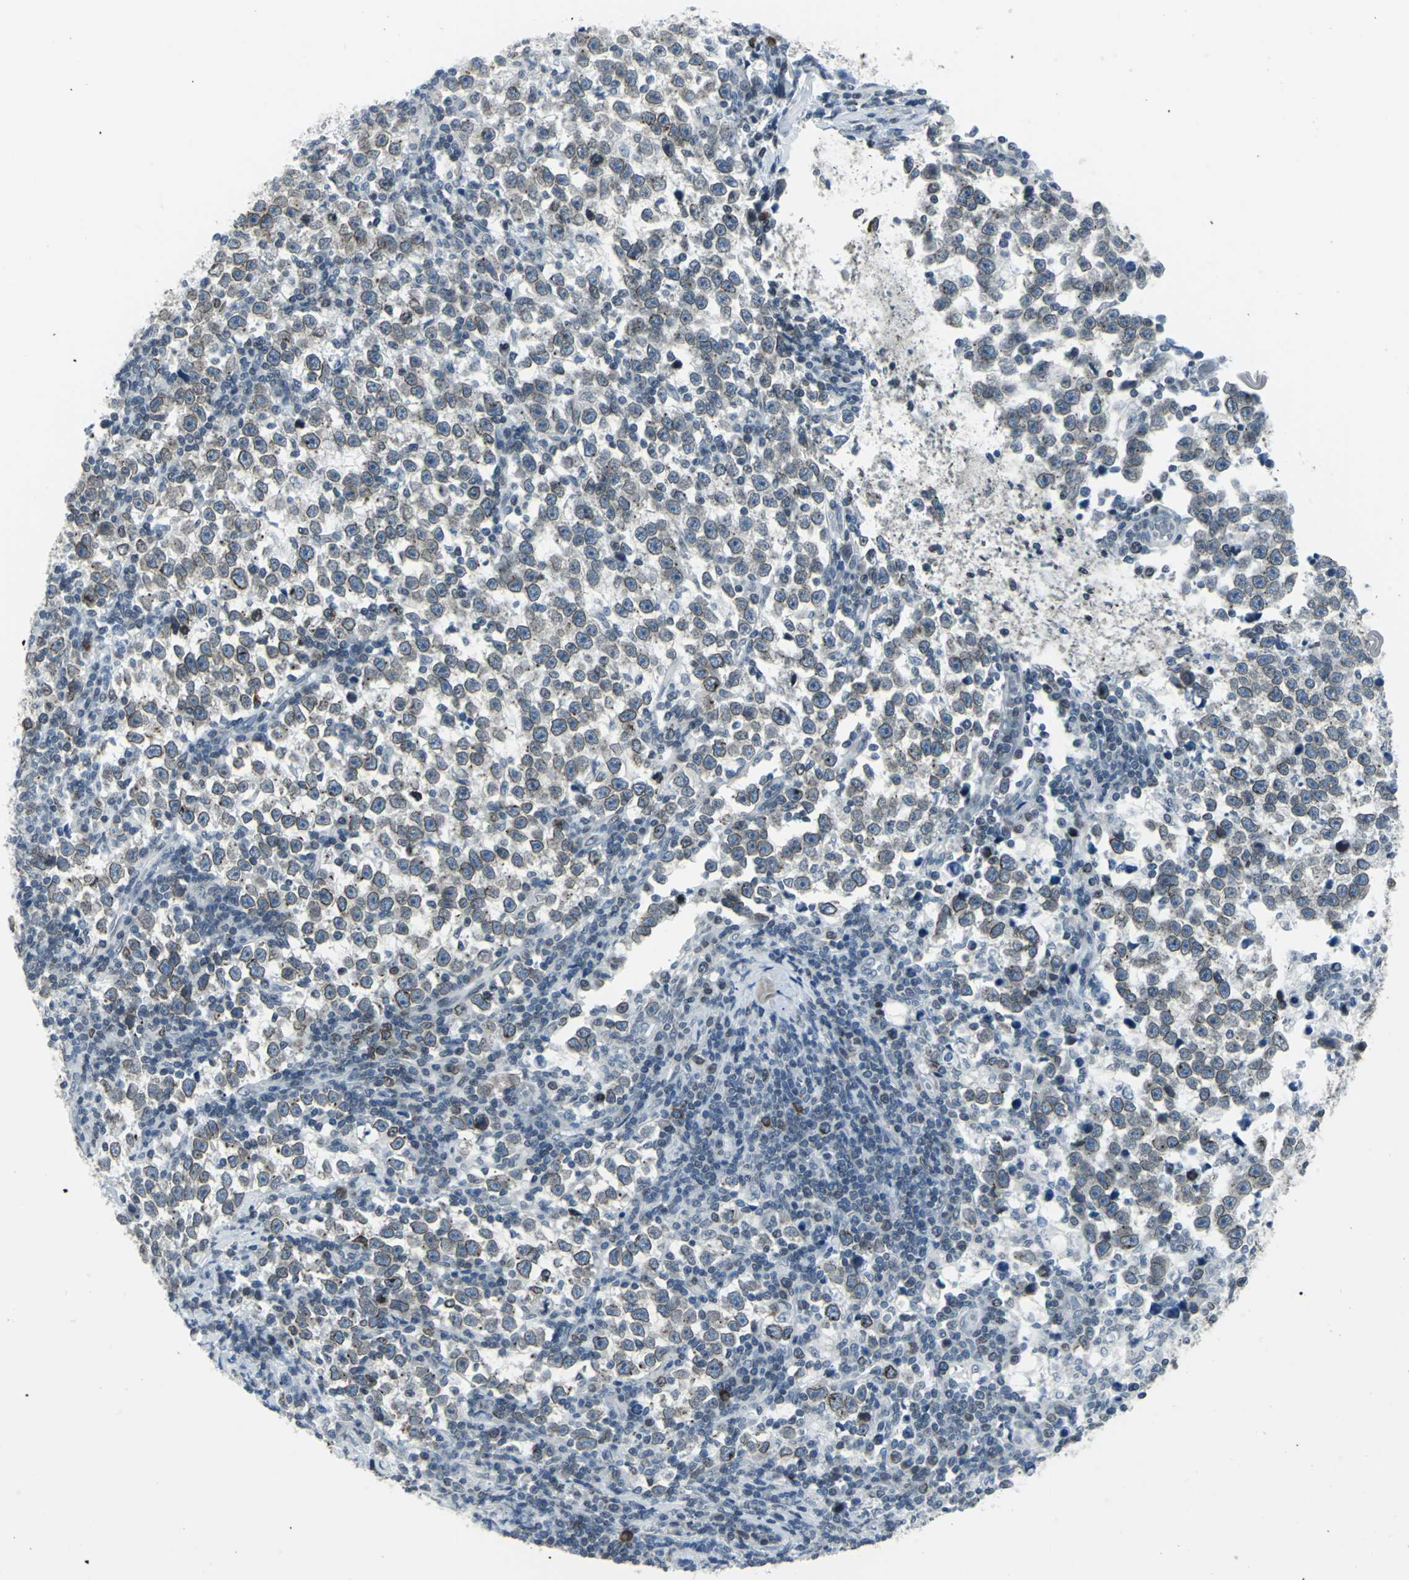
{"staining": {"intensity": "weak", "quantity": ">75%", "location": "cytoplasmic/membranous,nuclear"}, "tissue": "testis cancer", "cell_type": "Tumor cells", "image_type": "cancer", "snomed": [{"axis": "morphology", "description": "Seminoma, NOS"}, {"axis": "topography", "description": "Testis"}], "caption": "Protein expression analysis of testis cancer (seminoma) exhibits weak cytoplasmic/membranous and nuclear staining in approximately >75% of tumor cells.", "gene": "SNUPN", "patient": {"sex": "male", "age": 43}}